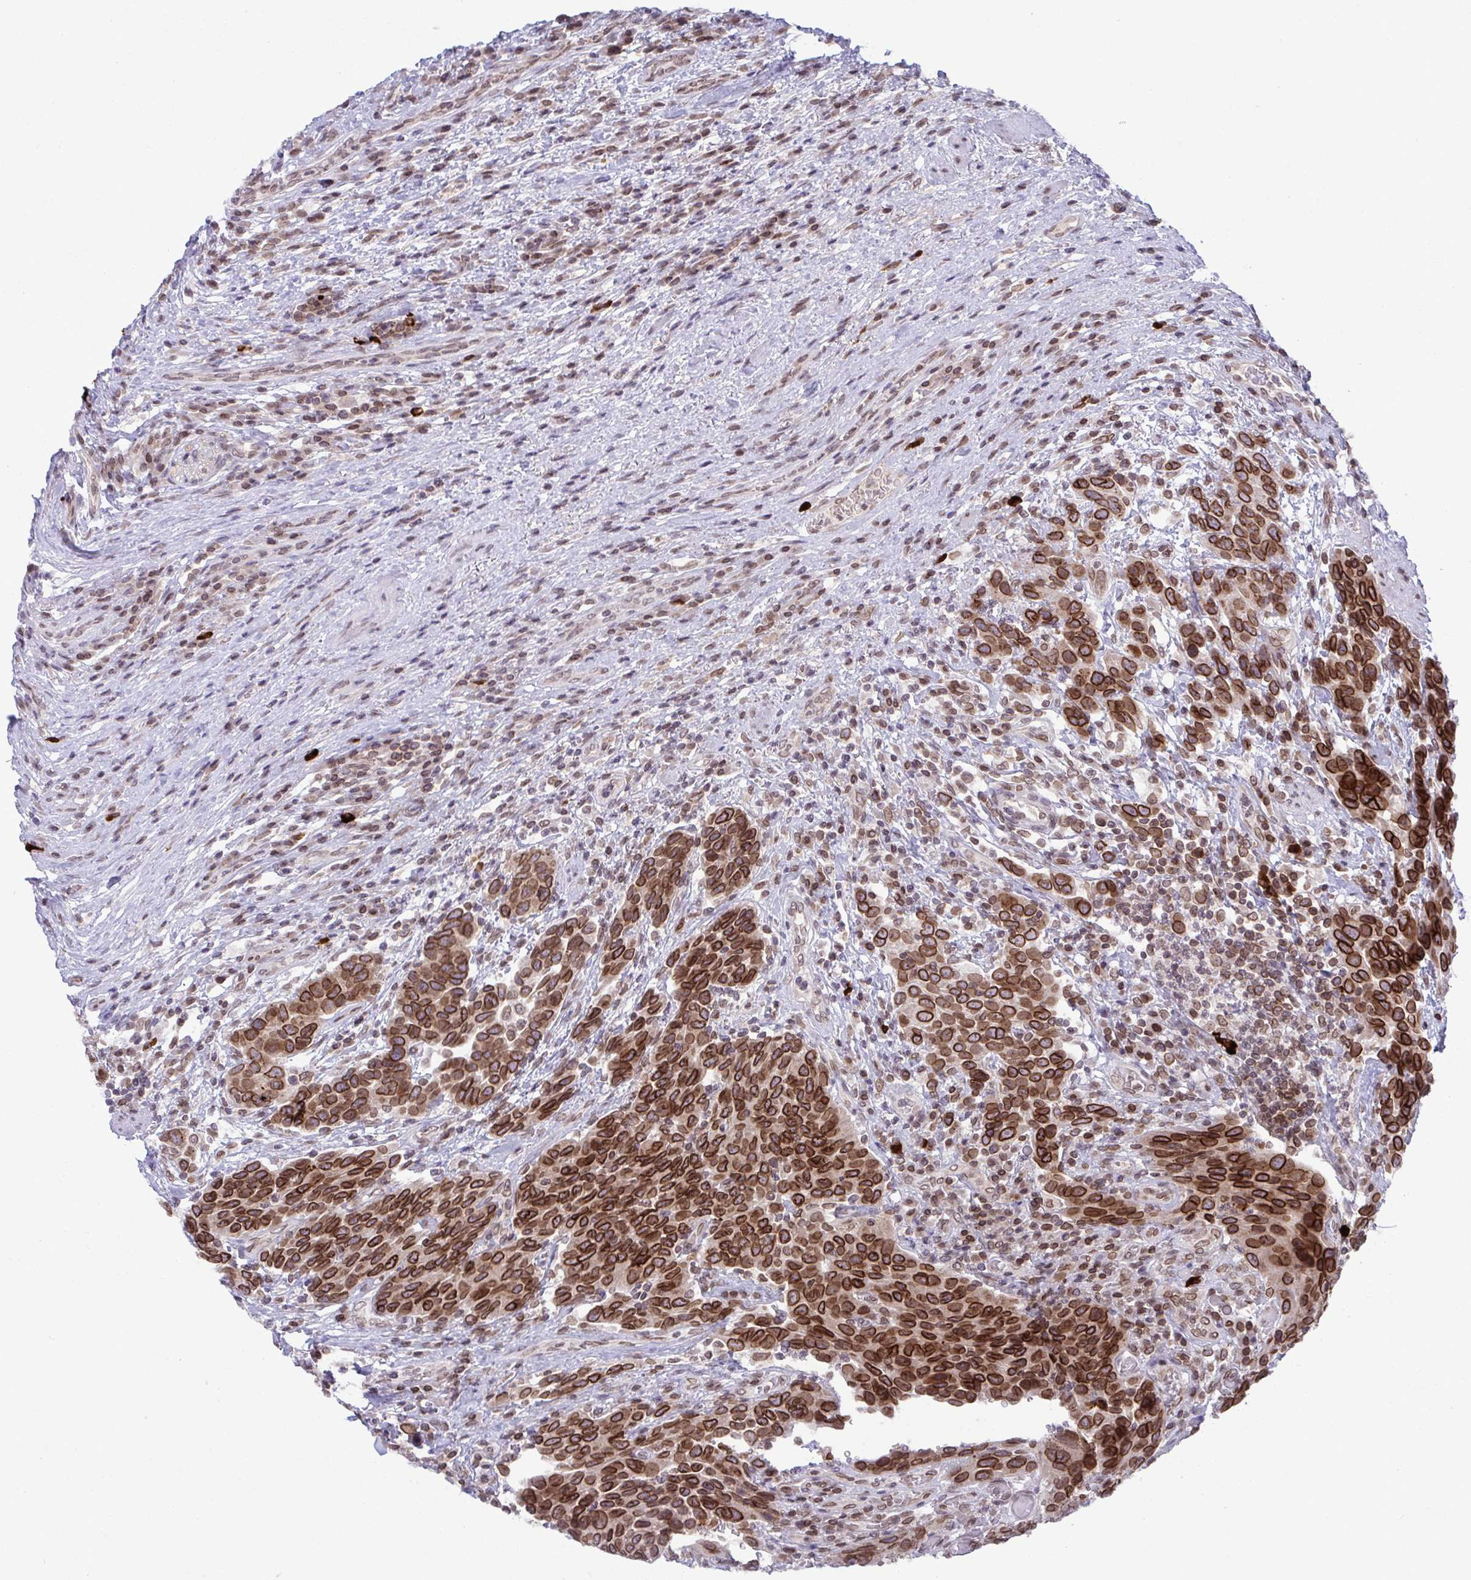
{"staining": {"intensity": "strong", "quantity": ">75%", "location": "cytoplasmic/membranous,nuclear"}, "tissue": "urothelial cancer", "cell_type": "Tumor cells", "image_type": "cancer", "snomed": [{"axis": "morphology", "description": "Urothelial carcinoma, High grade"}, {"axis": "topography", "description": "Urinary bladder"}], "caption": "Urothelial cancer stained for a protein demonstrates strong cytoplasmic/membranous and nuclear positivity in tumor cells.", "gene": "RANBP2", "patient": {"sex": "female", "age": 70}}